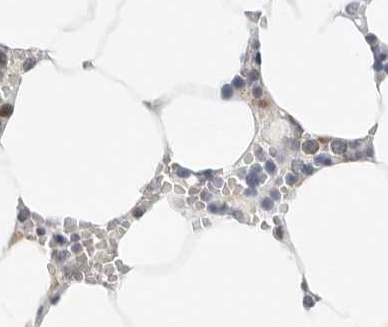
{"staining": {"intensity": "moderate", "quantity": "<25%", "location": "cytoplasmic/membranous"}, "tissue": "bone marrow", "cell_type": "Hematopoietic cells", "image_type": "normal", "snomed": [{"axis": "morphology", "description": "Normal tissue, NOS"}, {"axis": "topography", "description": "Bone marrow"}], "caption": "Moderate cytoplasmic/membranous protein staining is identified in about <25% of hematopoietic cells in bone marrow.", "gene": "POLR3GL", "patient": {"sex": "male", "age": 70}}